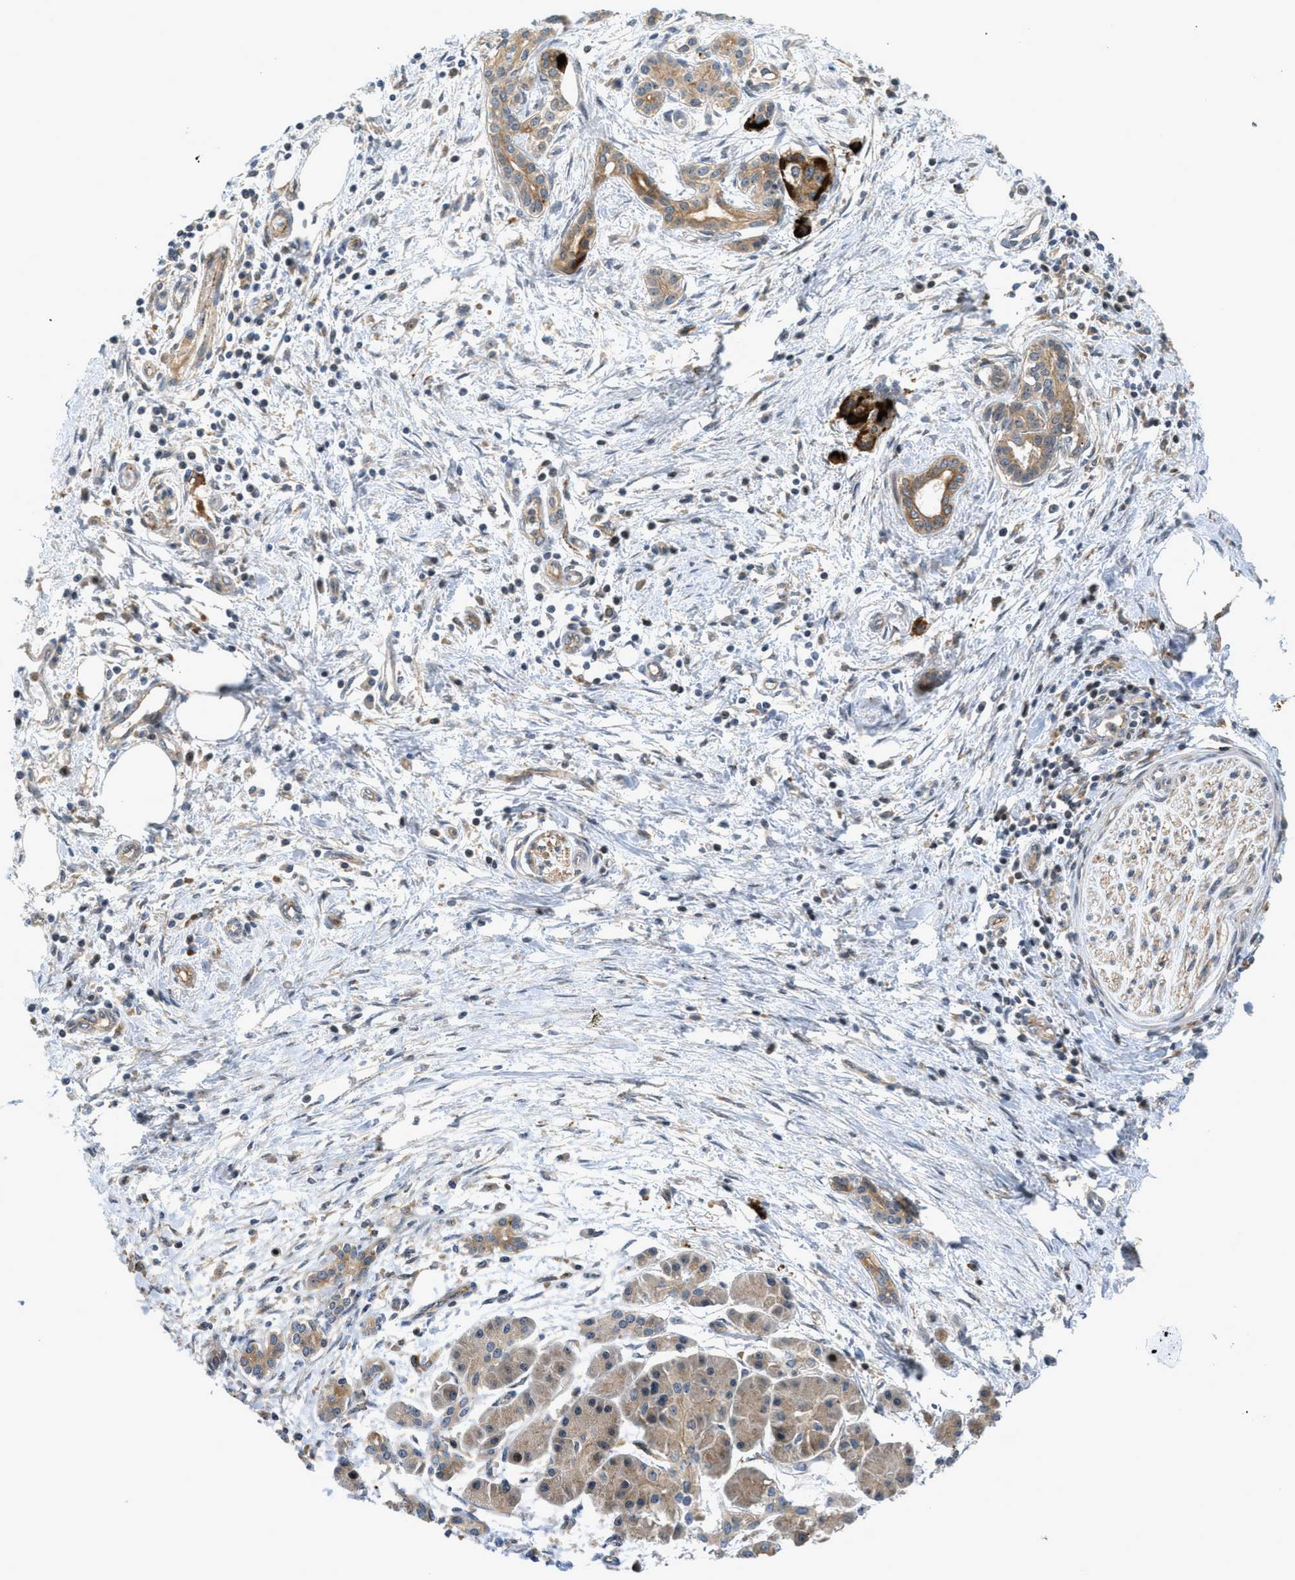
{"staining": {"intensity": "moderate", "quantity": ">75%", "location": "cytoplasmic/membranous"}, "tissue": "pancreatic cancer", "cell_type": "Tumor cells", "image_type": "cancer", "snomed": [{"axis": "morphology", "description": "Adenocarcinoma, NOS"}, {"axis": "topography", "description": "Pancreas"}], "caption": "A high-resolution histopathology image shows immunohistochemistry (IHC) staining of pancreatic adenocarcinoma, which reveals moderate cytoplasmic/membranous expression in about >75% of tumor cells.", "gene": "DNAJC28", "patient": {"sex": "female", "age": 70}}